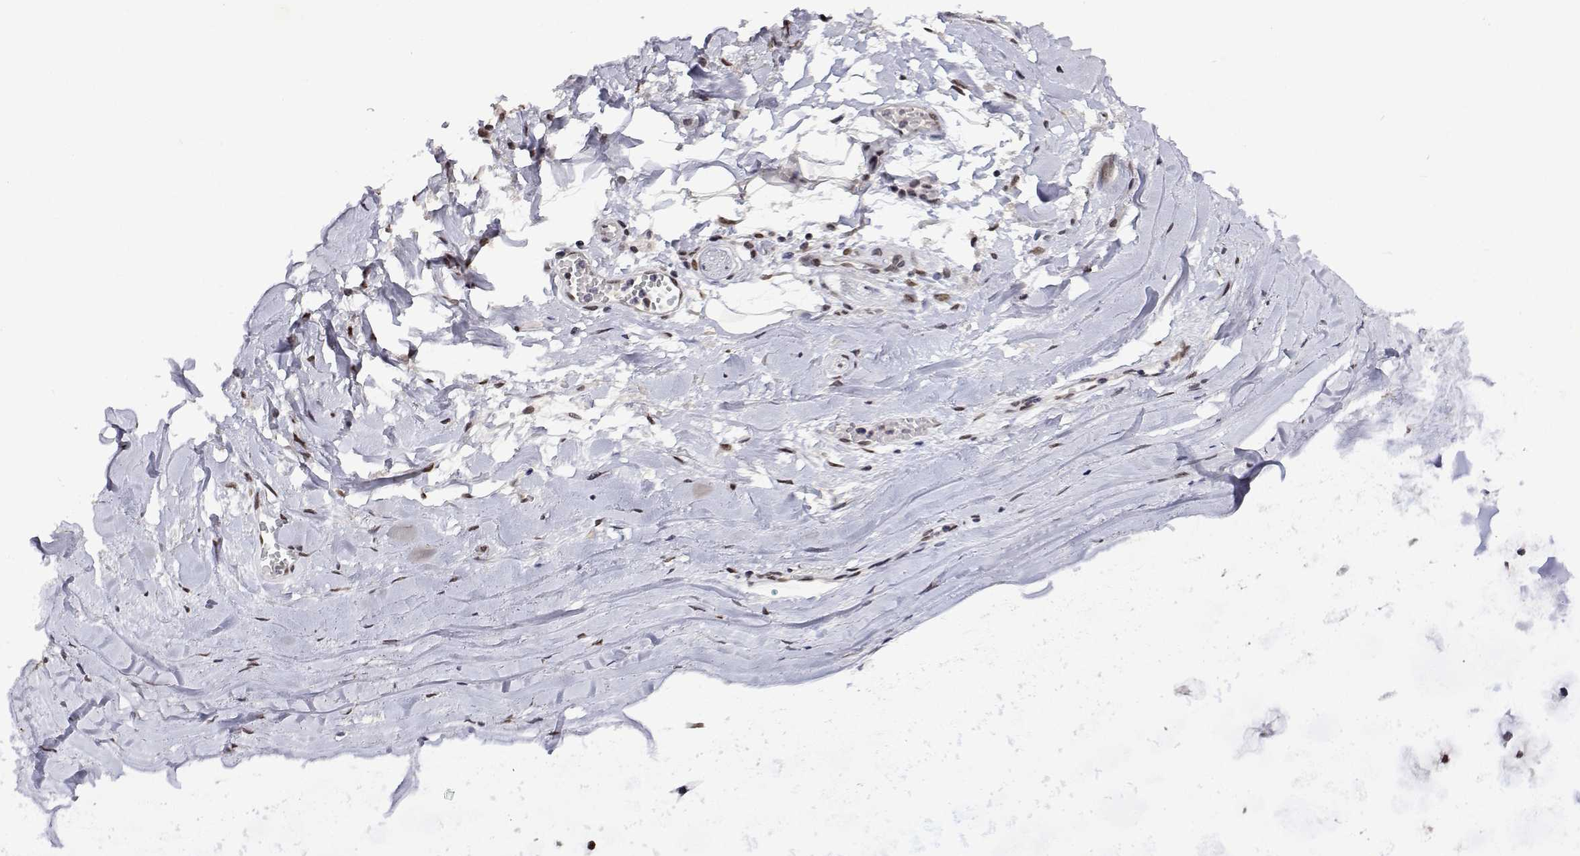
{"staining": {"intensity": "negative", "quantity": "none", "location": "none"}, "tissue": "adipose tissue", "cell_type": "Adipocytes", "image_type": "normal", "snomed": [{"axis": "morphology", "description": "Normal tissue, NOS"}, {"axis": "topography", "description": "Cartilage tissue"}, {"axis": "topography", "description": "Nasopharynx"}, {"axis": "topography", "description": "Thyroid gland"}], "caption": "High magnification brightfield microscopy of benign adipose tissue stained with DAB (3,3'-diaminobenzidine) (brown) and counterstained with hematoxylin (blue): adipocytes show no significant staining.", "gene": "HNRNPA0", "patient": {"sex": "male", "age": 63}}